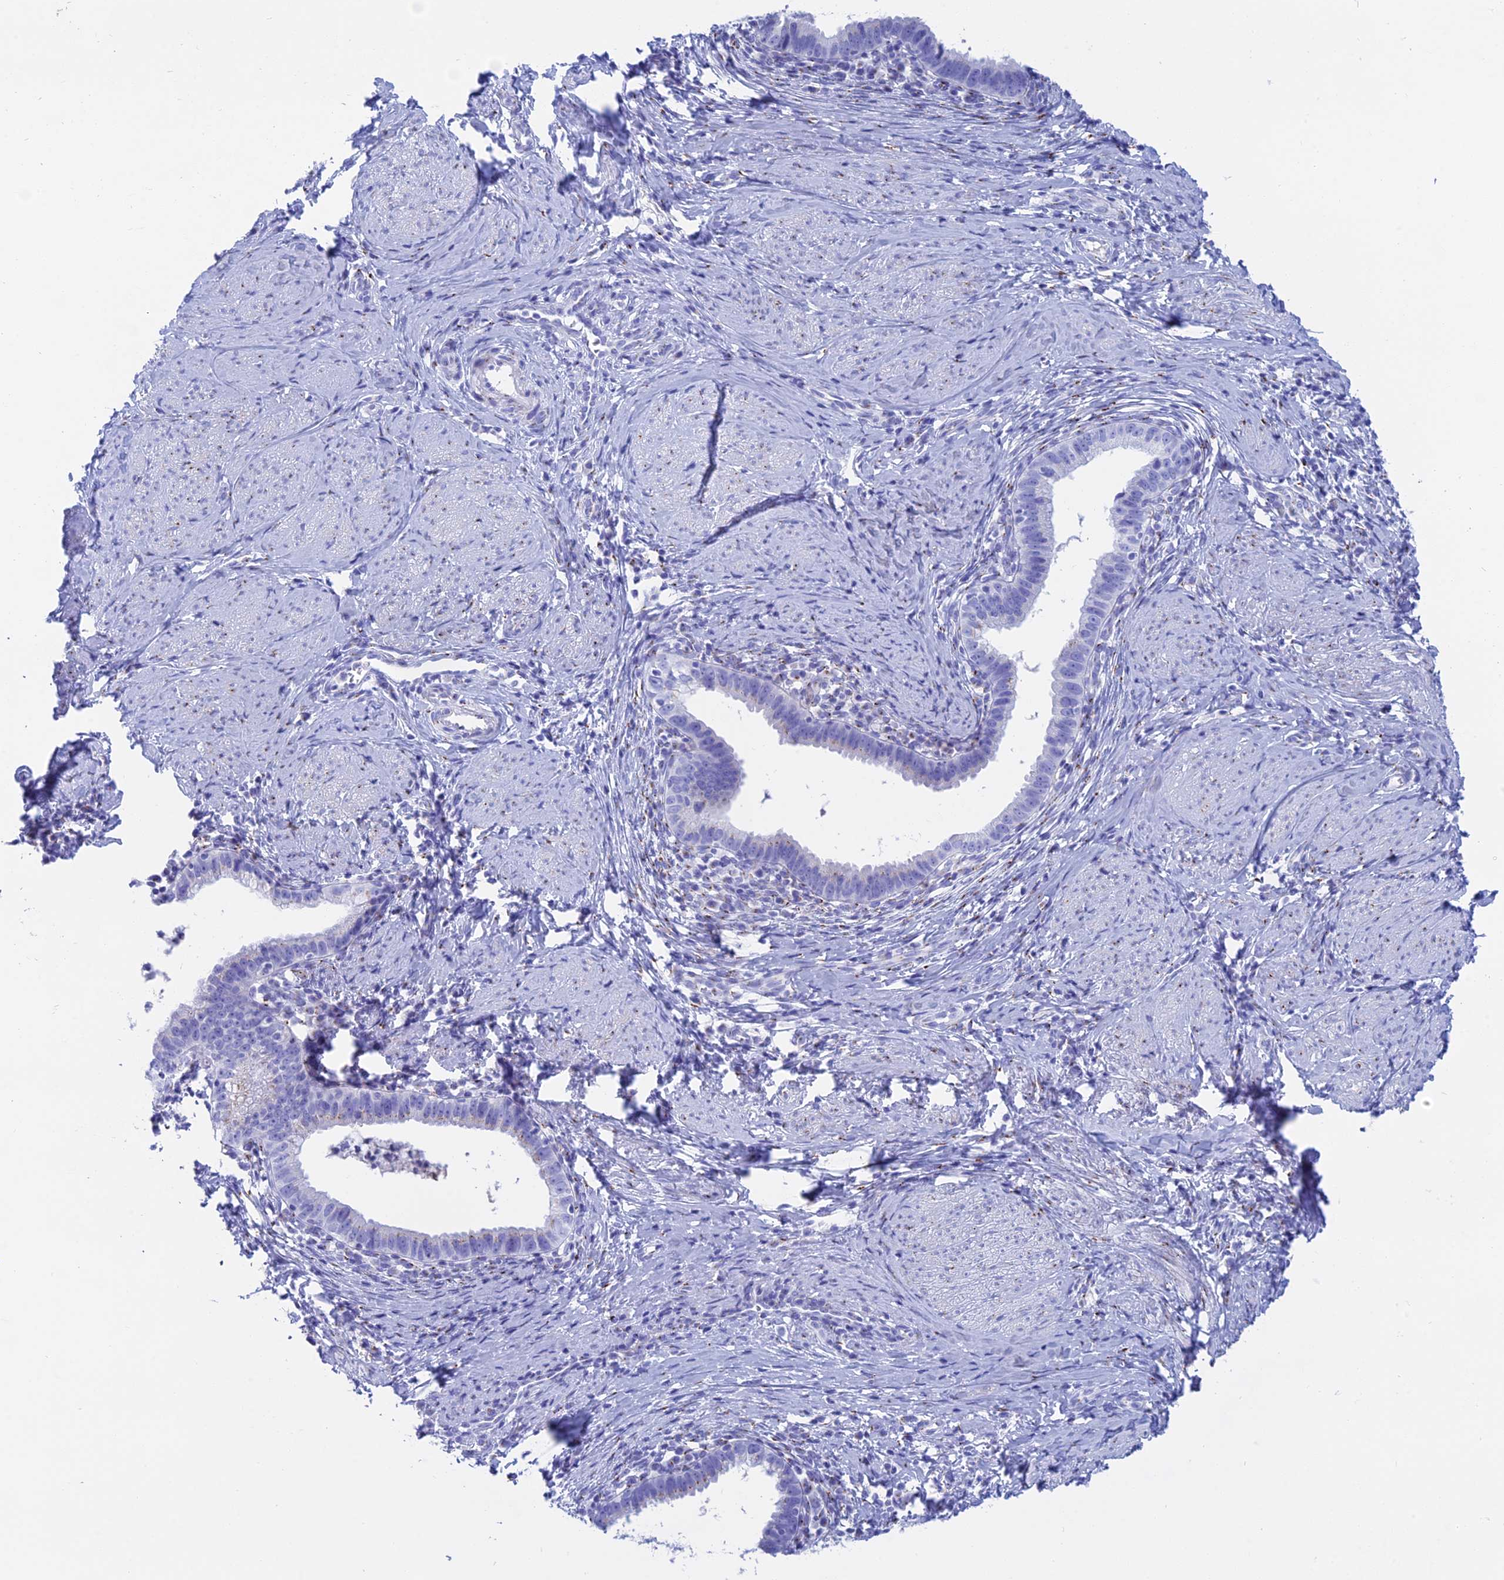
{"staining": {"intensity": "negative", "quantity": "none", "location": "none"}, "tissue": "cervical cancer", "cell_type": "Tumor cells", "image_type": "cancer", "snomed": [{"axis": "morphology", "description": "Adenocarcinoma, NOS"}, {"axis": "topography", "description": "Cervix"}], "caption": "High magnification brightfield microscopy of cervical adenocarcinoma stained with DAB (brown) and counterstained with hematoxylin (blue): tumor cells show no significant staining. (Stains: DAB immunohistochemistry (IHC) with hematoxylin counter stain, Microscopy: brightfield microscopy at high magnification).", "gene": "ERICH4", "patient": {"sex": "female", "age": 36}}